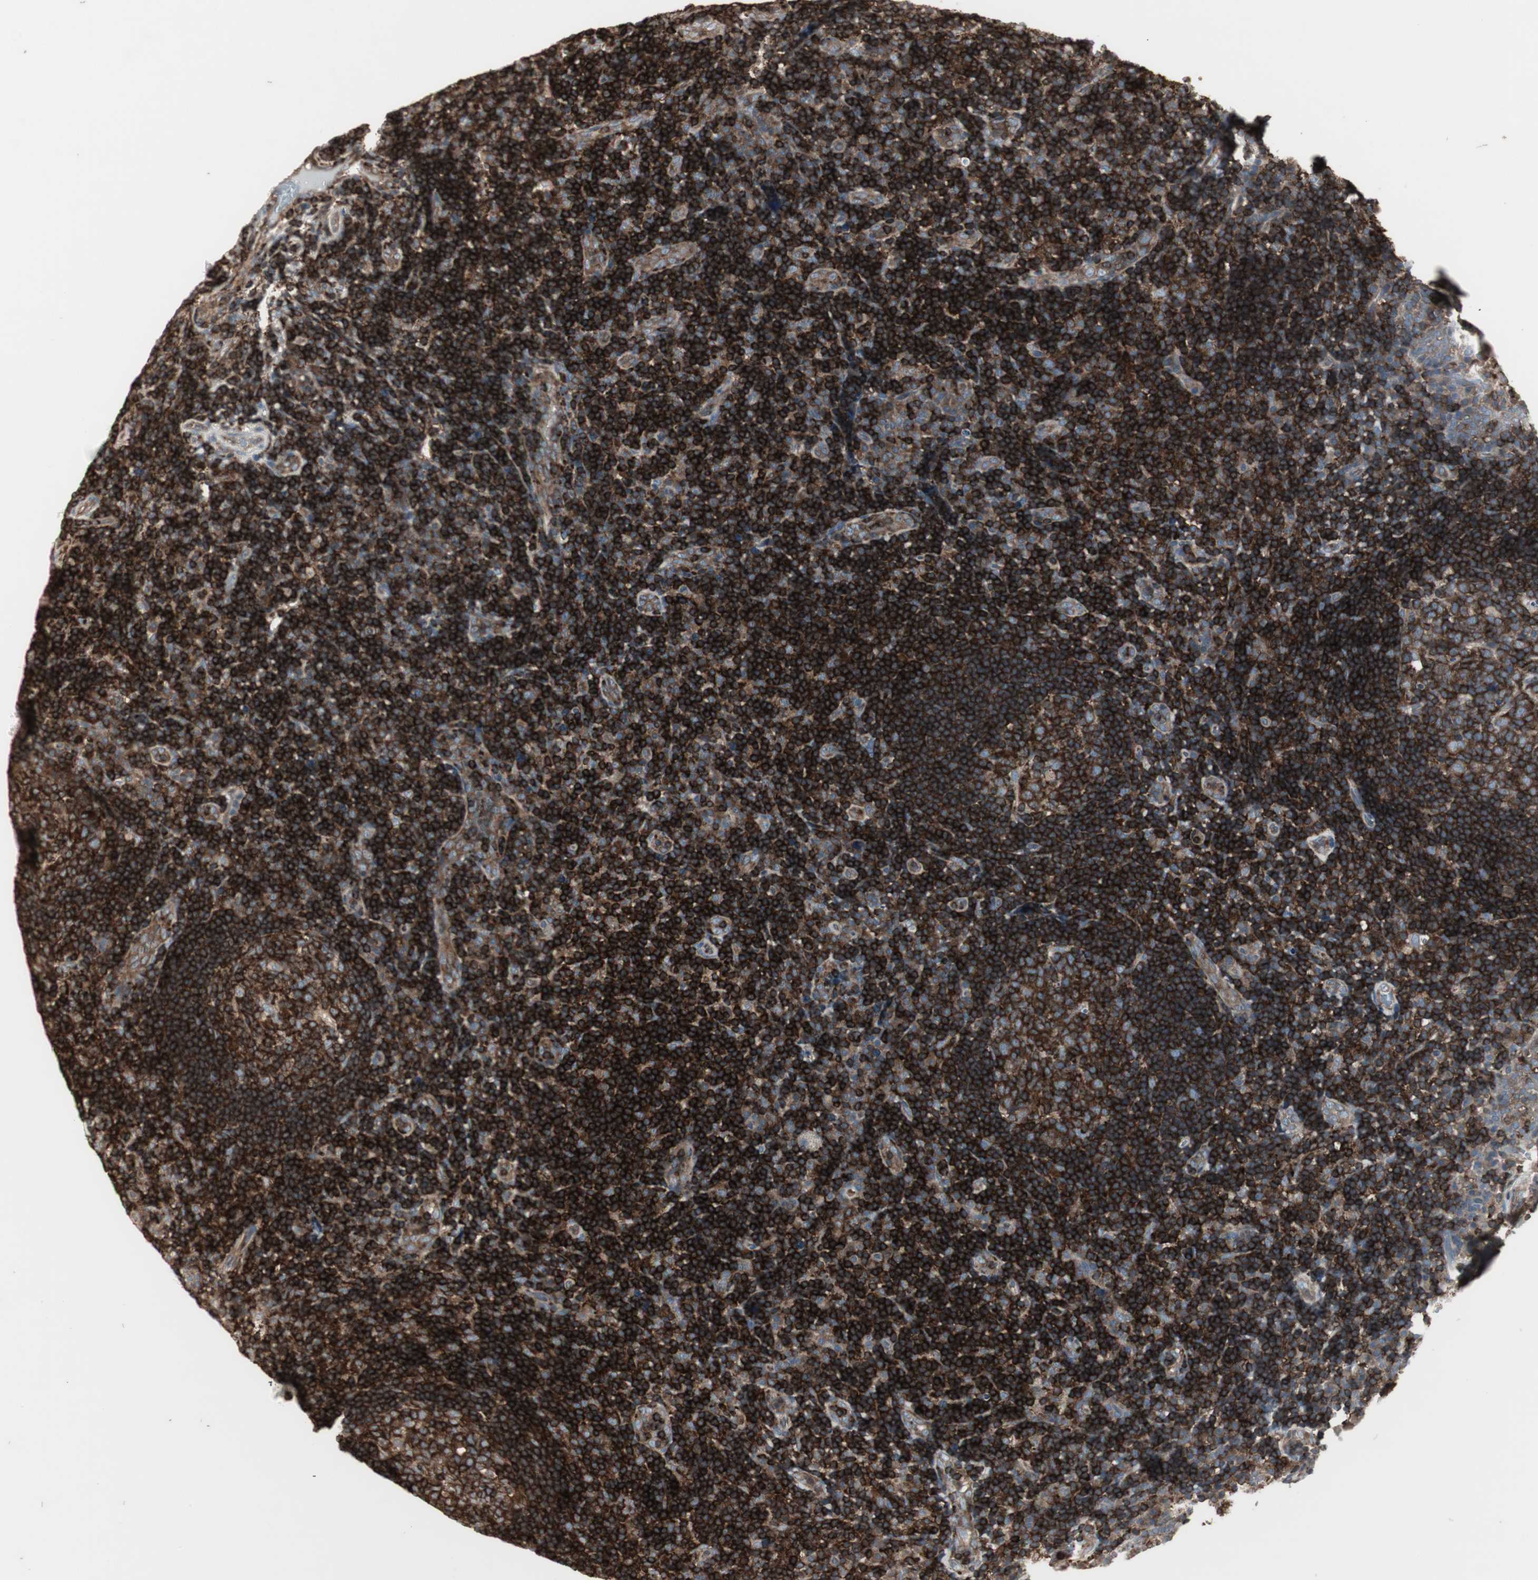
{"staining": {"intensity": "strong", "quantity": ">75%", "location": "cytoplasmic/membranous"}, "tissue": "tonsil", "cell_type": "Germinal center cells", "image_type": "normal", "snomed": [{"axis": "morphology", "description": "Normal tissue, NOS"}, {"axis": "topography", "description": "Tonsil"}], "caption": "Approximately >75% of germinal center cells in unremarkable tonsil display strong cytoplasmic/membranous protein staining as visualized by brown immunohistochemical staining.", "gene": "ARHGEF1", "patient": {"sex": "female", "age": 40}}